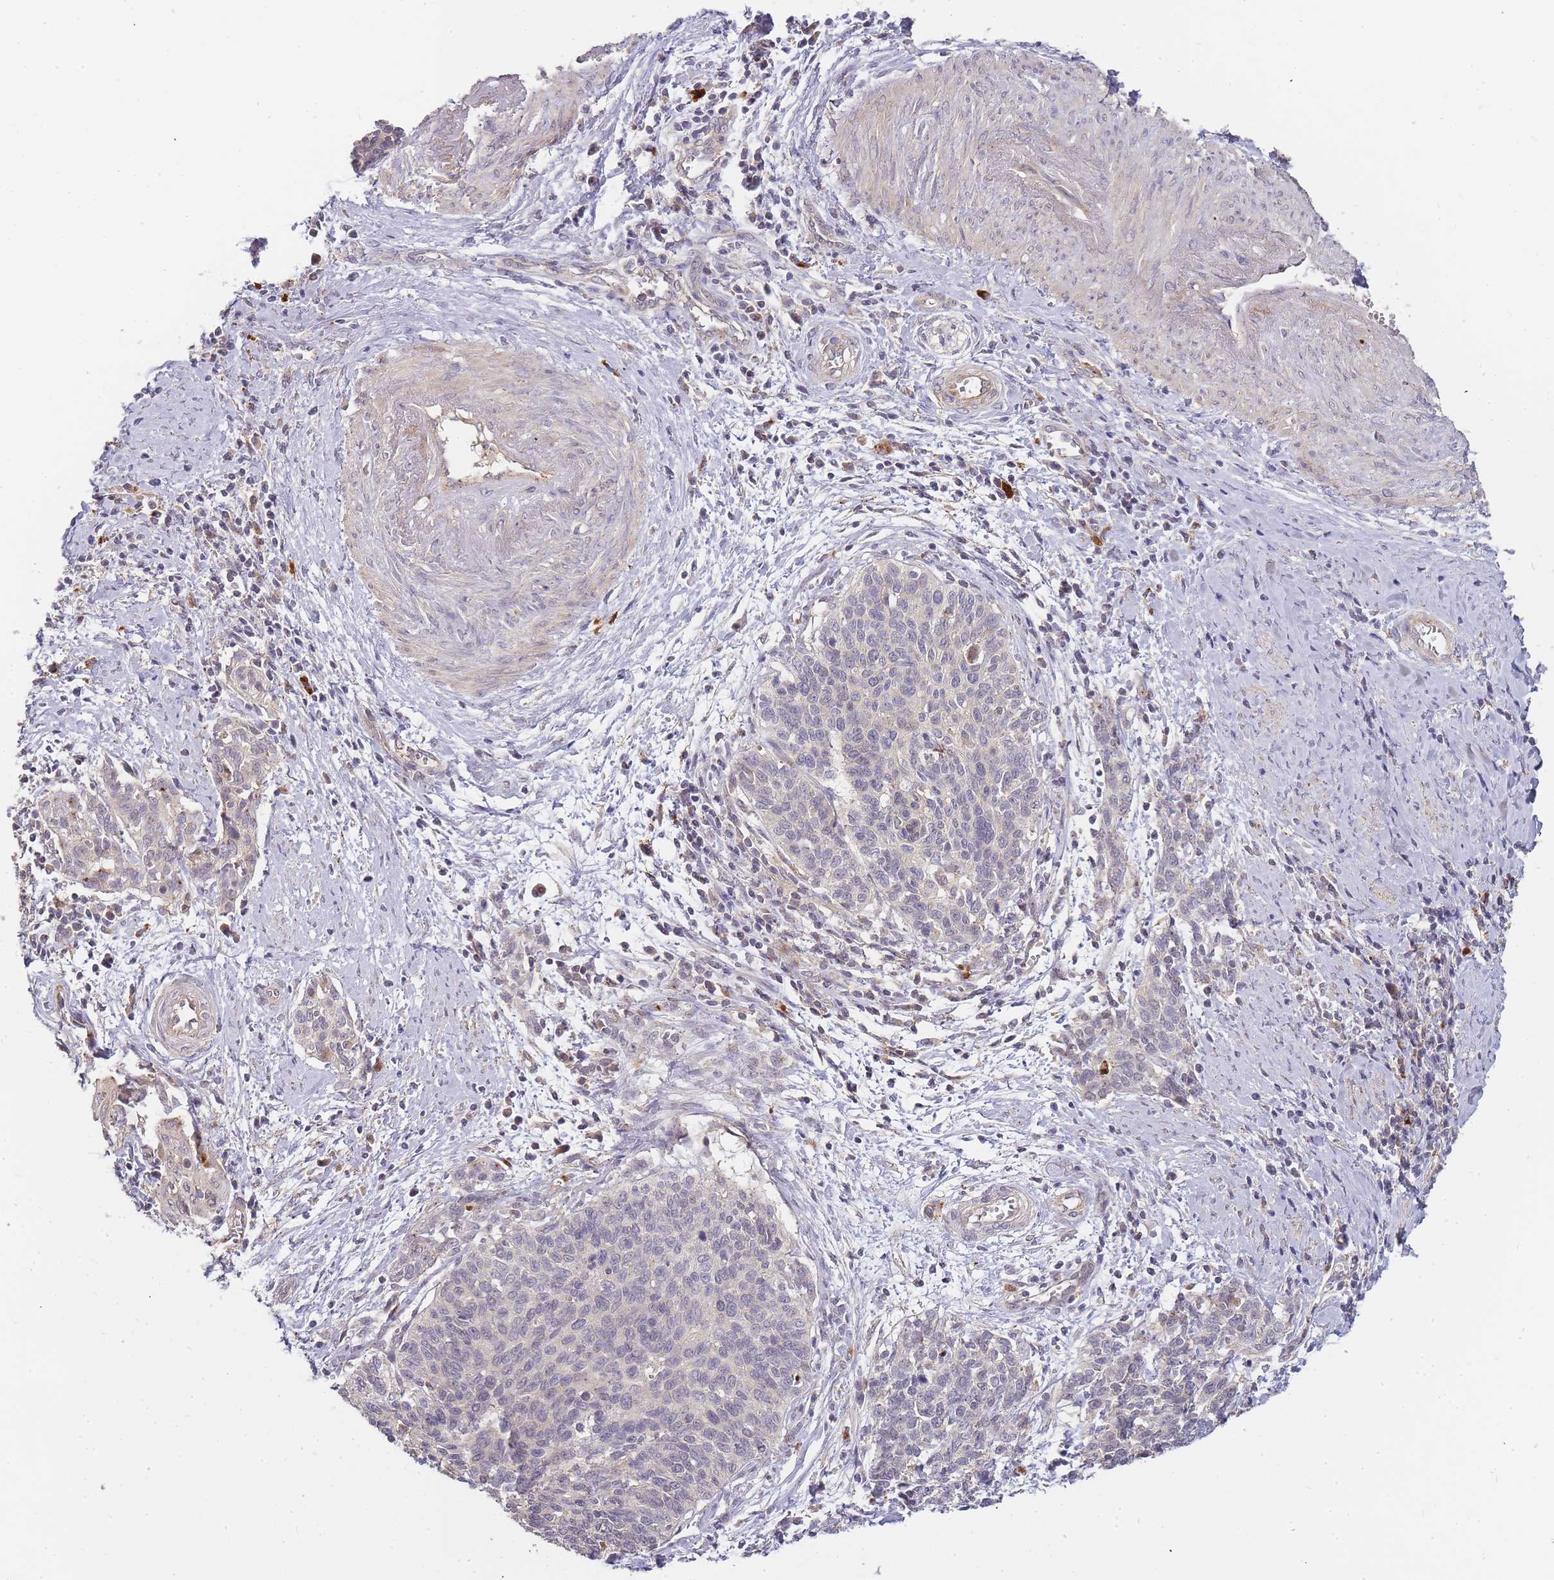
{"staining": {"intensity": "weak", "quantity": "<25%", "location": "cytoplasmic/membranous"}, "tissue": "cervical cancer", "cell_type": "Tumor cells", "image_type": "cancer", "snomed": [{"axis": "morphology", "description": "Squamous cell carcinoma, NOS"}, {"axis": "topography", "description": "Cervix"}], "caption": "This is an immunohistochemistry (IHC) micrograph of human cervical squamous cell carcinoma. There is no expression in tumor cells.", "gene": "ATG5", "patient": {"sex": "female", "age": 39}}